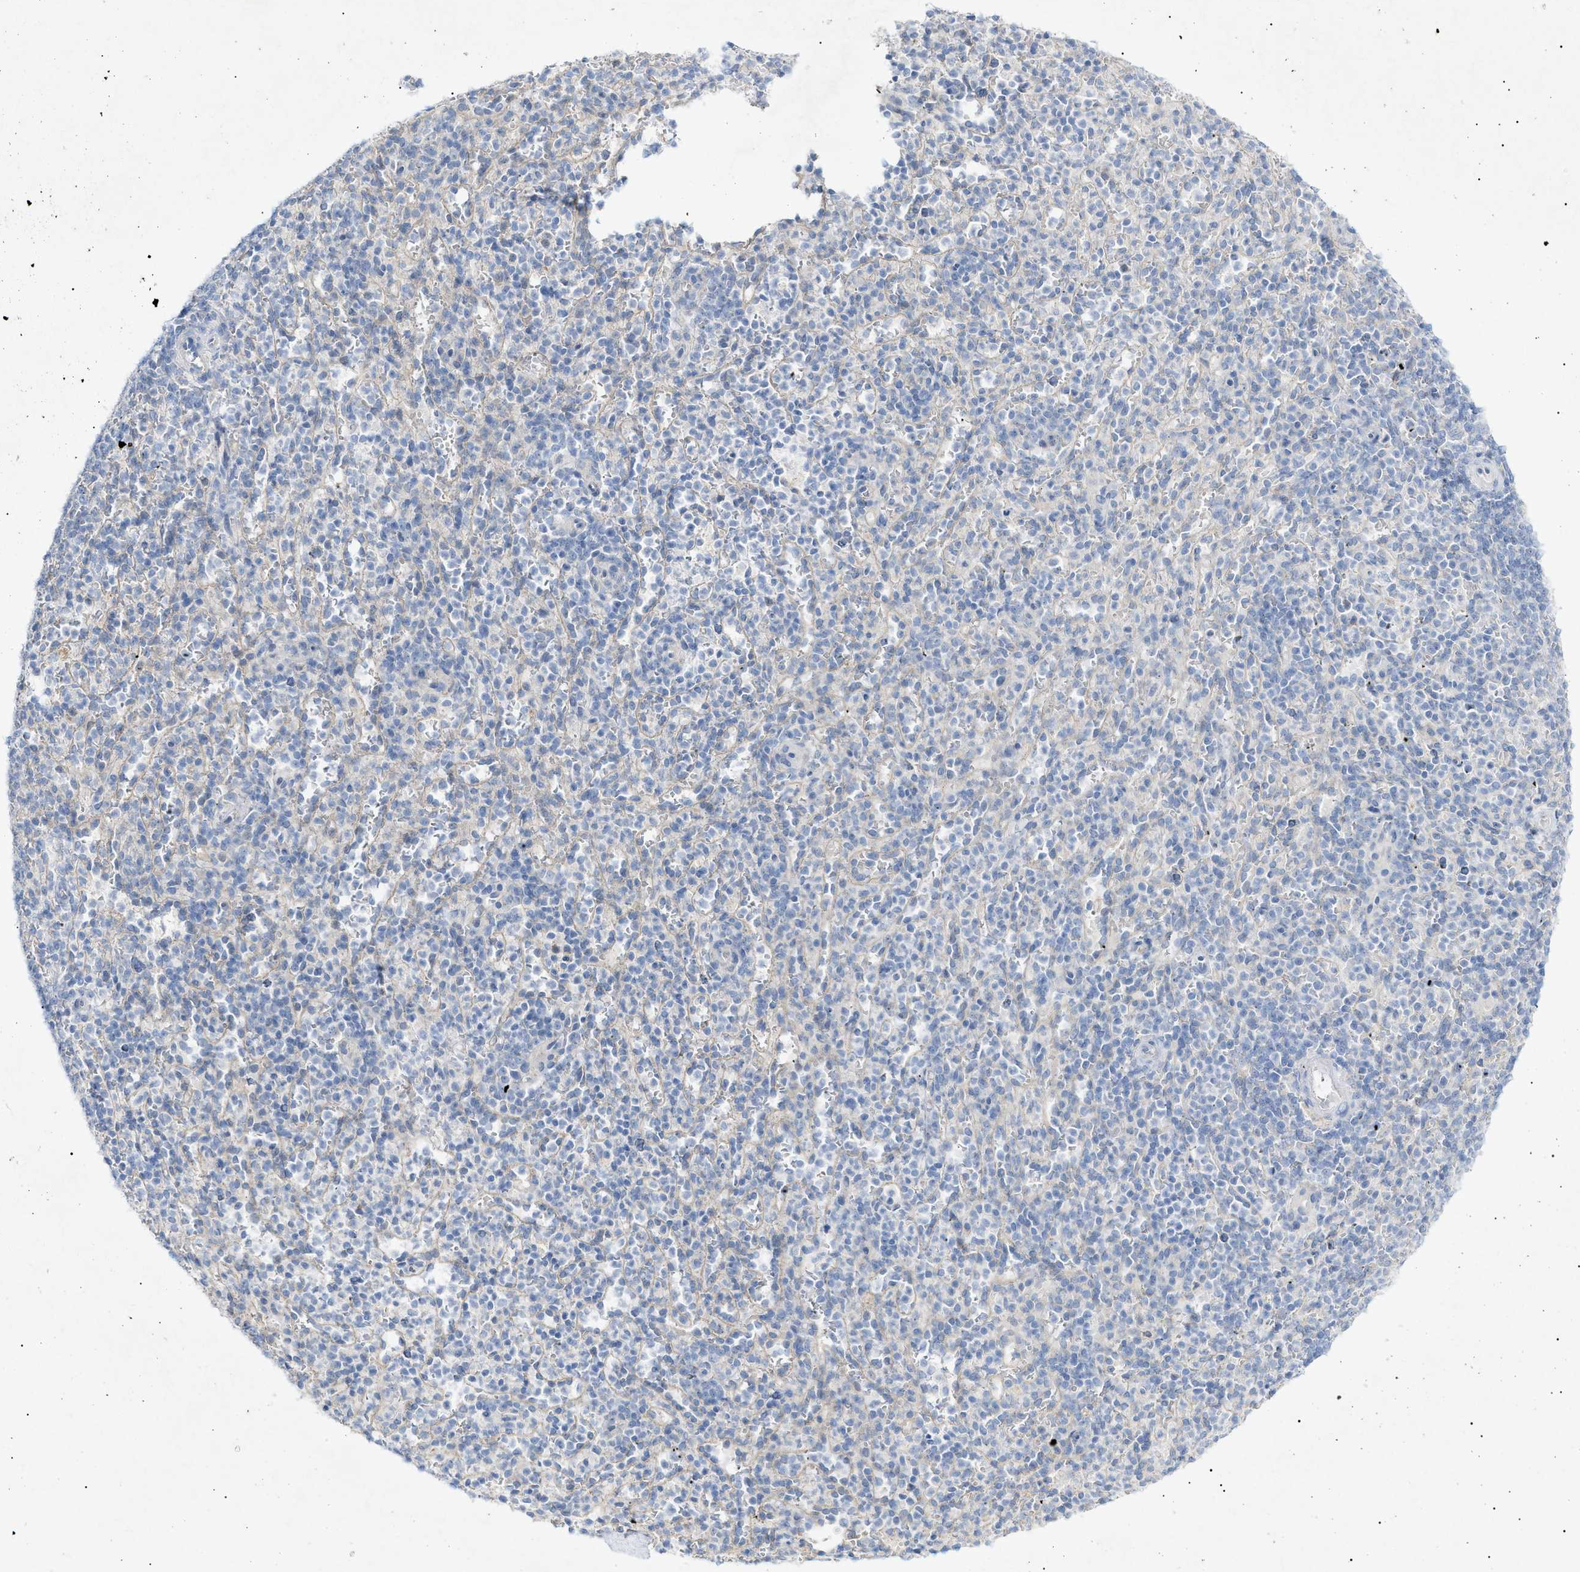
{"staining": {"intensity": "negative", "quantity": "none", "location": "none"}, "tissue": "spleen", "cell_type": "Cells in red pulp", "image_type": "normal", "snomed": [{"axis": "morphology", "description": "Normal tissue, NOS"}, {"axis": "topography", "description": "Spleen"}], "caption": "Cells in red pulp show no significant protein expression in unremarkable spleen. (DAB (3,3'-diaminobenzidine) IHC with hematoxylin counter stain).", "gene": "SLC25A31", "patient": {"sex": "male", "age": 36}}